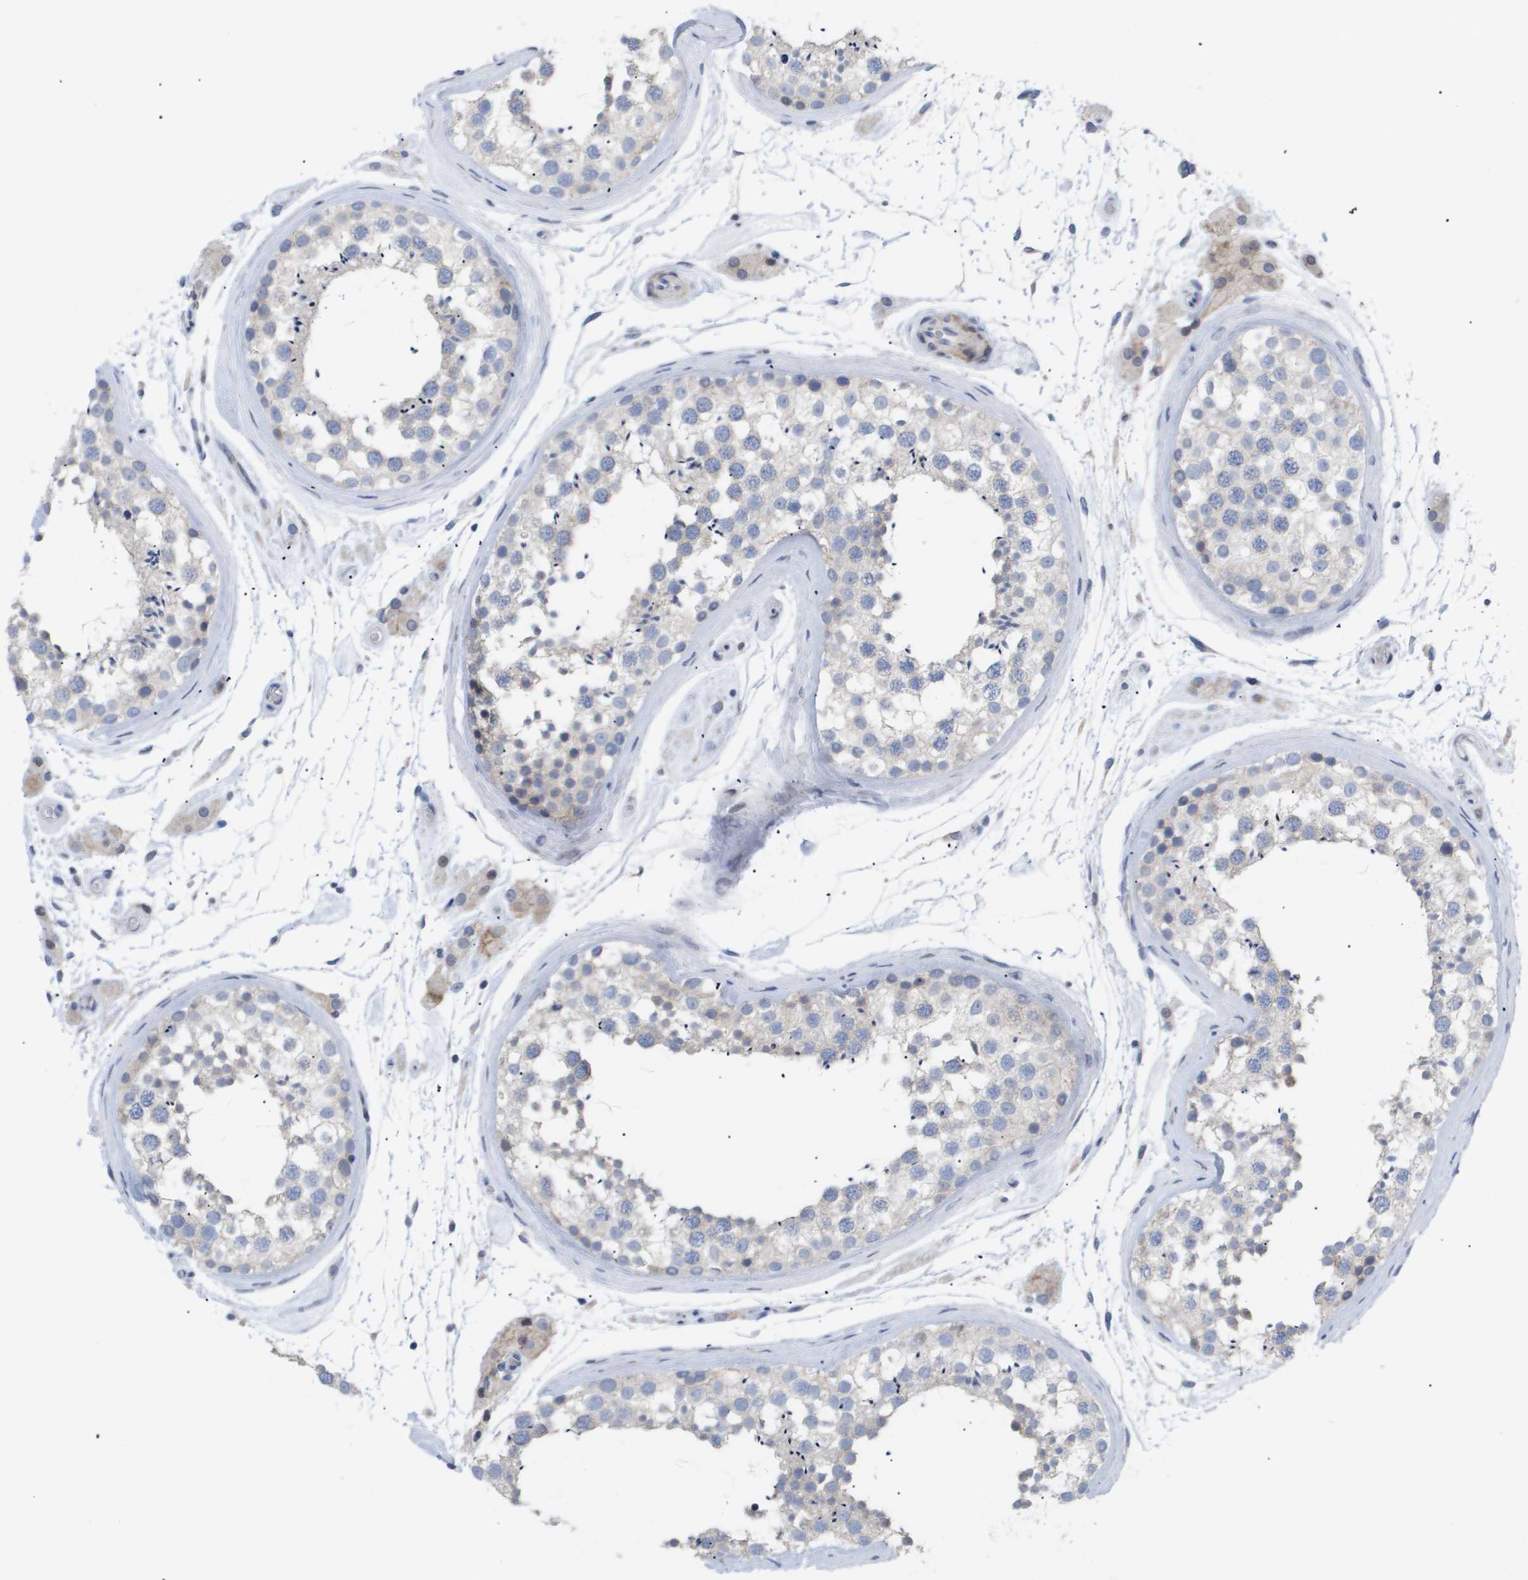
{"staining": {"intensity": "weak", "quantity": "<25%", "location": "cytoplasmic/membranous"}, "tissue": "testis", "cell_type": "Cells in seminiferous ducts", "image_type": "normal", "snomed": [{"axis": "morphology", "description": "Normal tissue, NOS"}, {"axis": "topography", "description": "Testis"}], "caption": "IHC of unremarkable testis shows no expression in cells in seminiferous ducts.", "gene": "CAV3", "patient": {"sex": "male", "age": 46}}